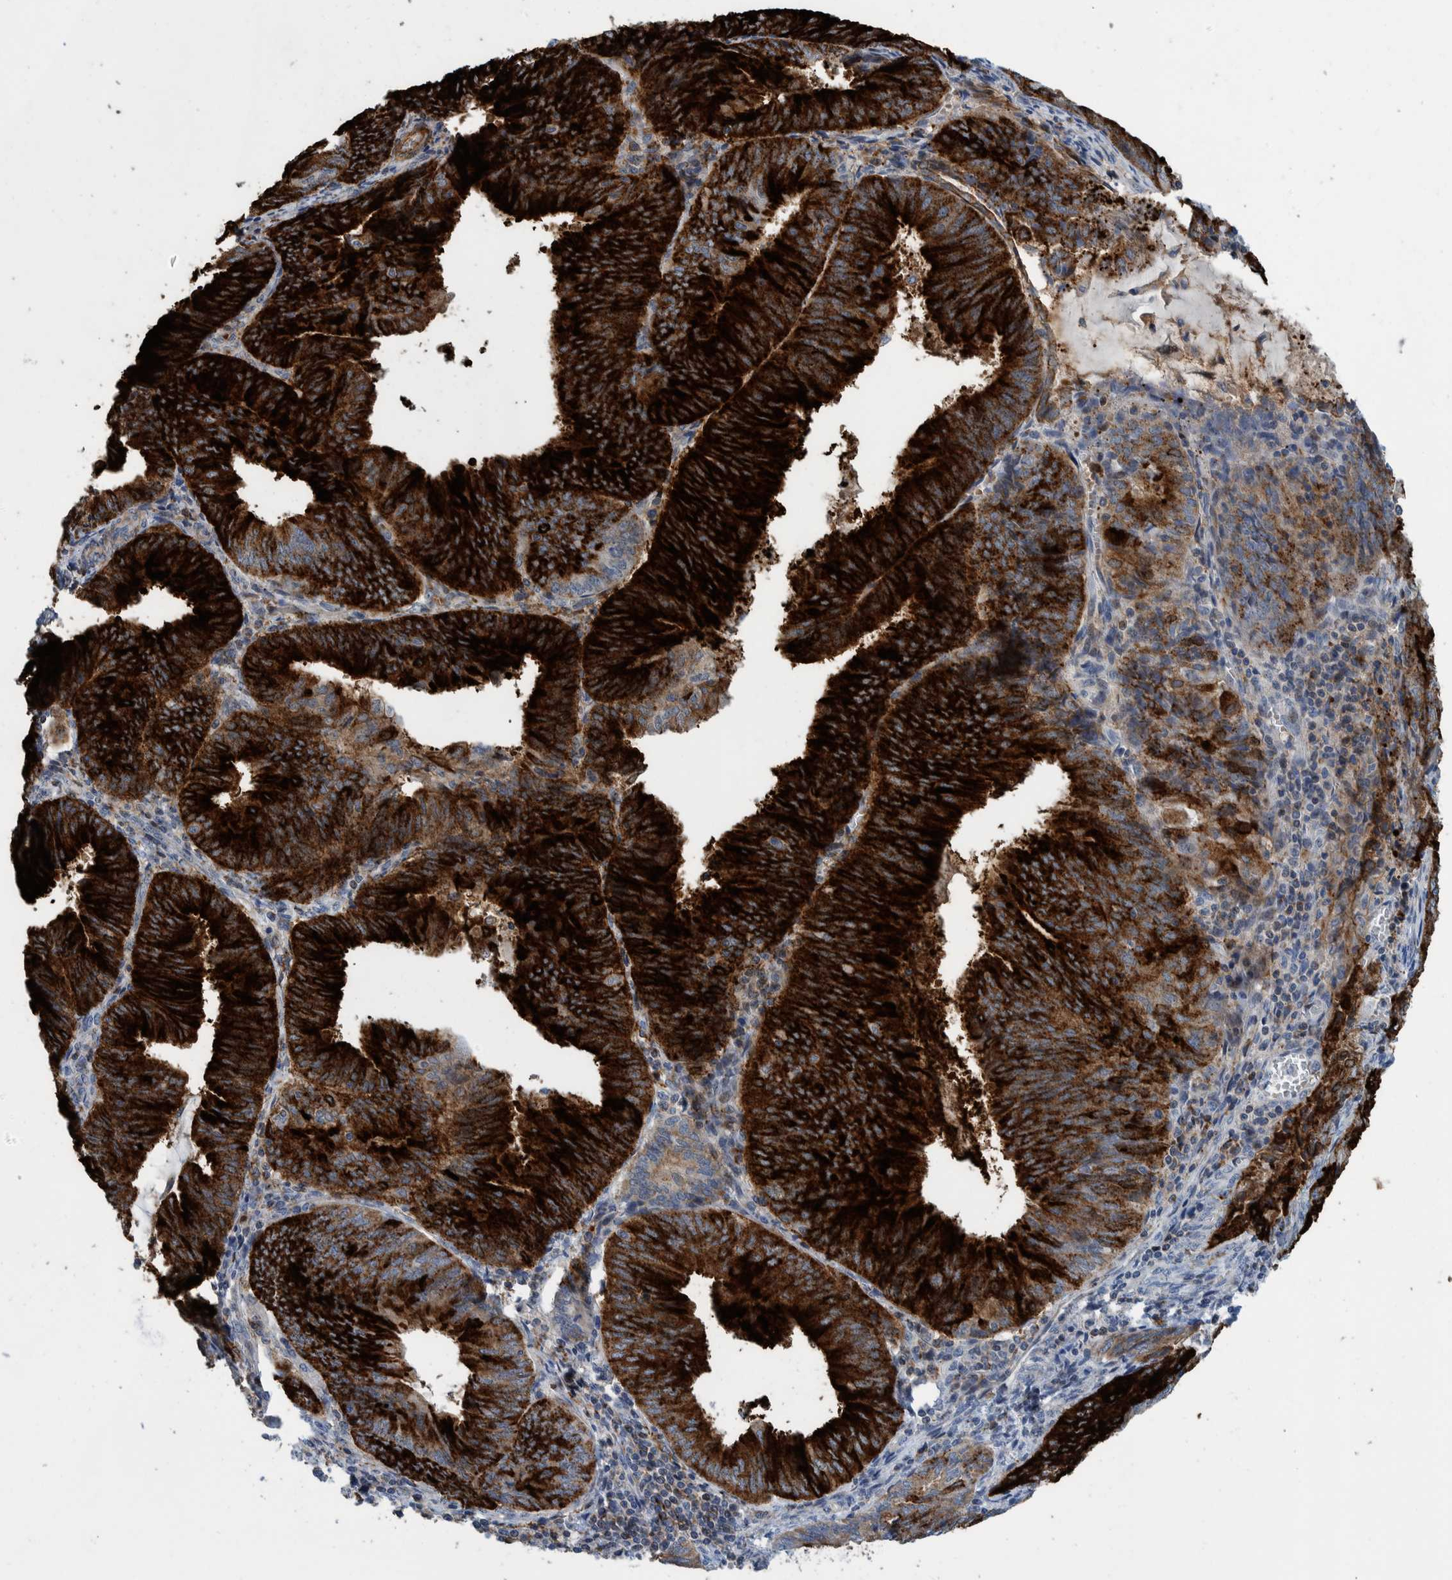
{"staining": {"intensity": "strong", "quantity": ">75%", "location": "cytoplasmic/membranous"}, "tissue": "endometrial cancer", "cell_type": "Tumor cells", "image_type": "cancer", "snomed": [{"axis": "morphology", "description": "Adenocarcinoma, NOS"}, {"axis": "topography", "description": "Endometrium"}], "caption": "IHC staining of adenocarcinoma (endometrial), which displays high levels of strong cytoplasmic/membranous expression in approximately >75% of tumor cells indicating strong cytoplasmic/membranous protein expression. The staining was performed using DAB (brown) for protein detection and nuclei were counterstained in hematoxylin (blue).", "gene": "MKS1", "patient": {"sex": "female", "age": 81}}